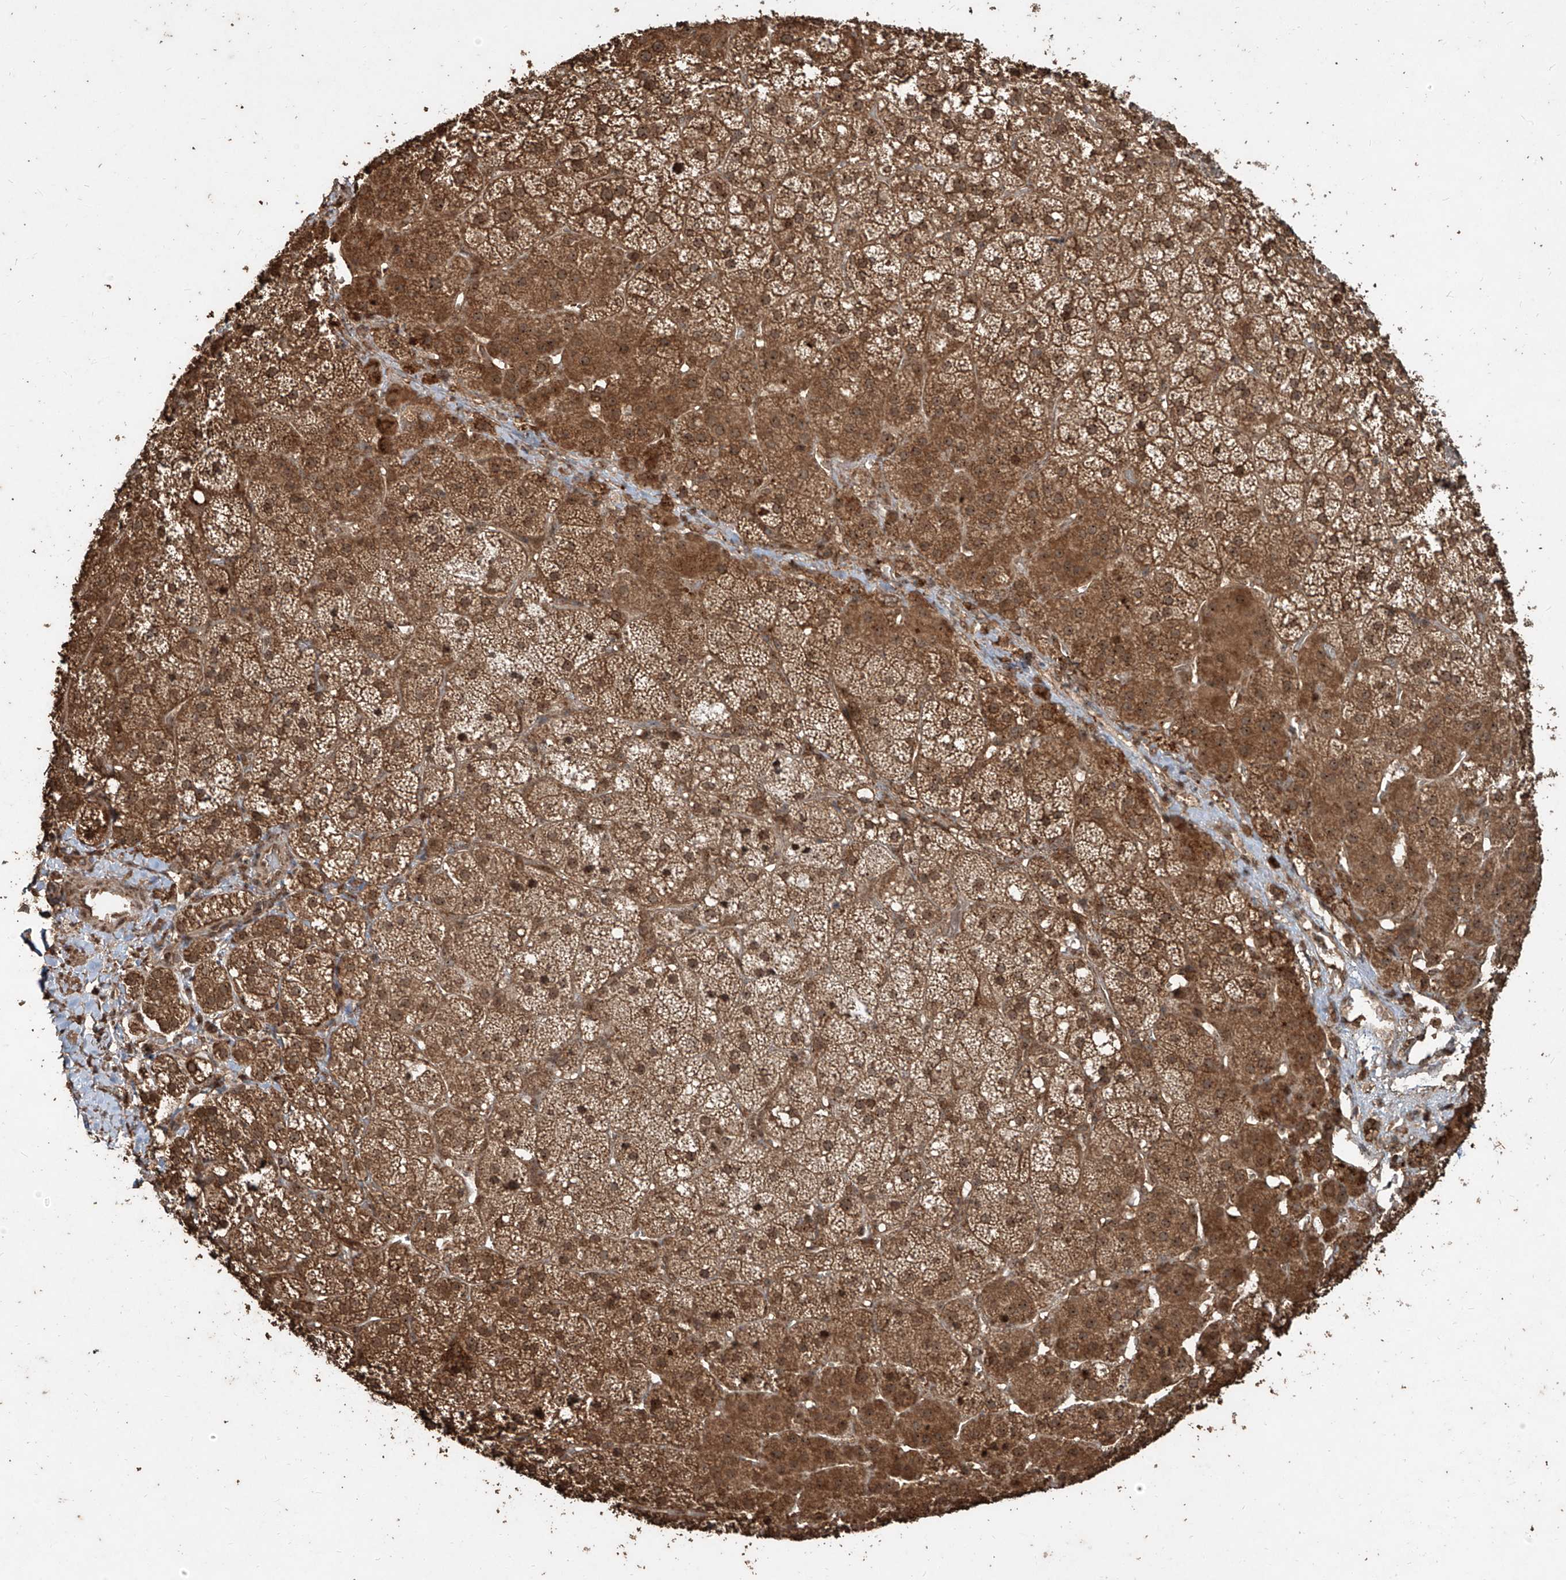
{"staining": {"intensity": "strong", "quantity": ">75%", "location": "cytoplasmic/membranous,nuclear"}, "tissue": "adrenal gland", "cell_type": "Glandular cells", "image_type": "normal", "snomed": [{"axis": "morphology", "description": "Normal tissue, NOS"}, {"axis": "topography", "description": "Adrenal gland"}], "caption": "Protein expression analysis of normal adrenal gland reveals strong cytoplasmic/membranous,nuclear positivity in approximately >75% of glandular cells.", "gene": "ZNF660", "patient": {"sex": "female", "age": 44}}